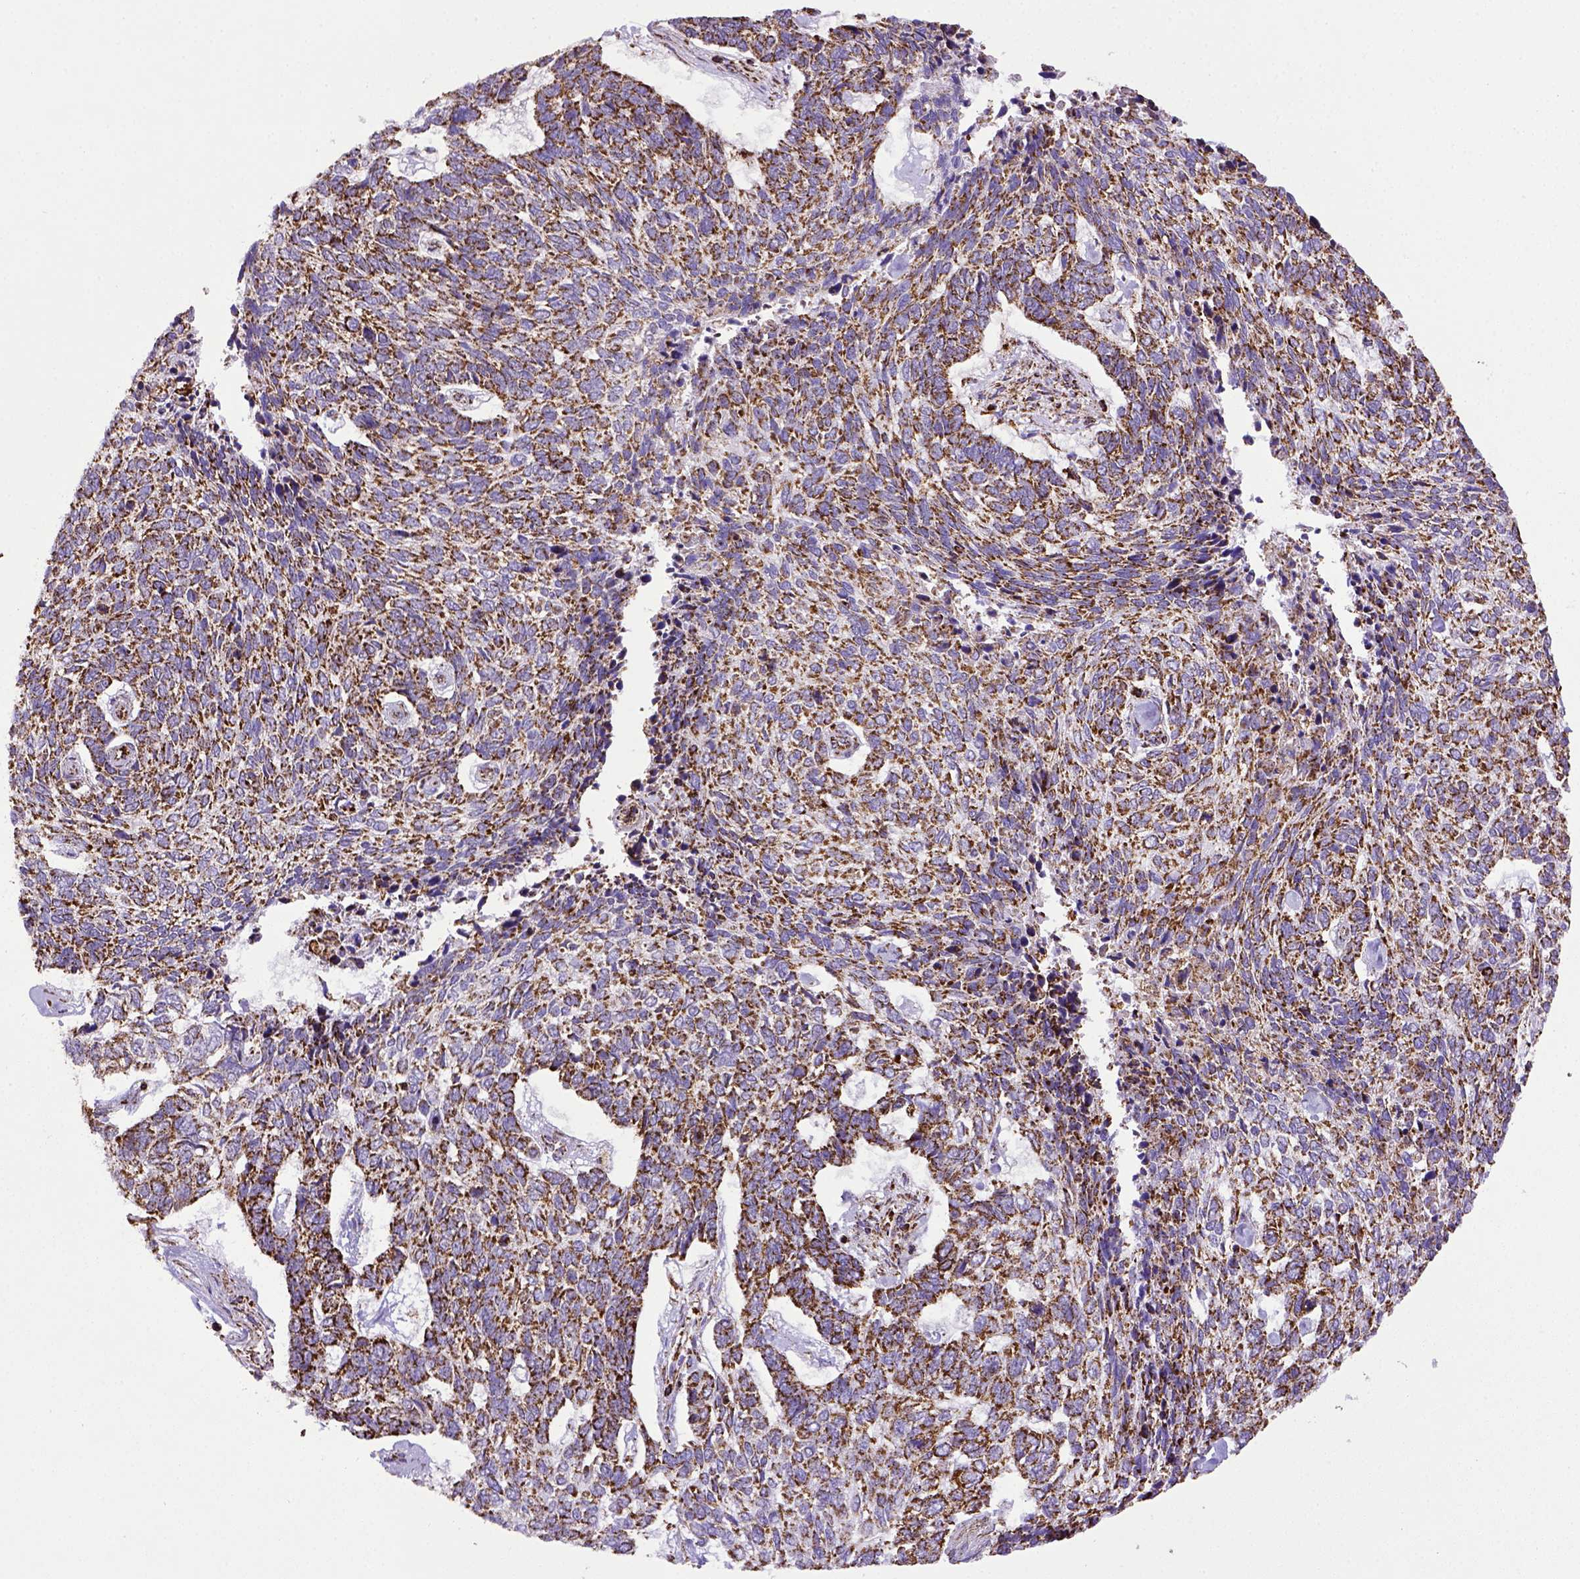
{"staining": {"intensity": "strong", "quantity": ">75%", "location": "cytoplasmic/membranous"}, "tissue": "skin cancer", "cell_type": "Tumor cells", "image_type": "cancer", "snomed": [{"axis": "morphology", "description": "Basal cell carcinoma"}, {"axis": "topography", "description": "Skin"}], "caption": "Protein expression analysis of skin cancer (basal cell carcinoma) displays strong cytoplasmic/membranous positivity in approximately >75% of tumor cells.", "gene": "MT-CO1", "patient": {"sex": "female", "age": 65}}